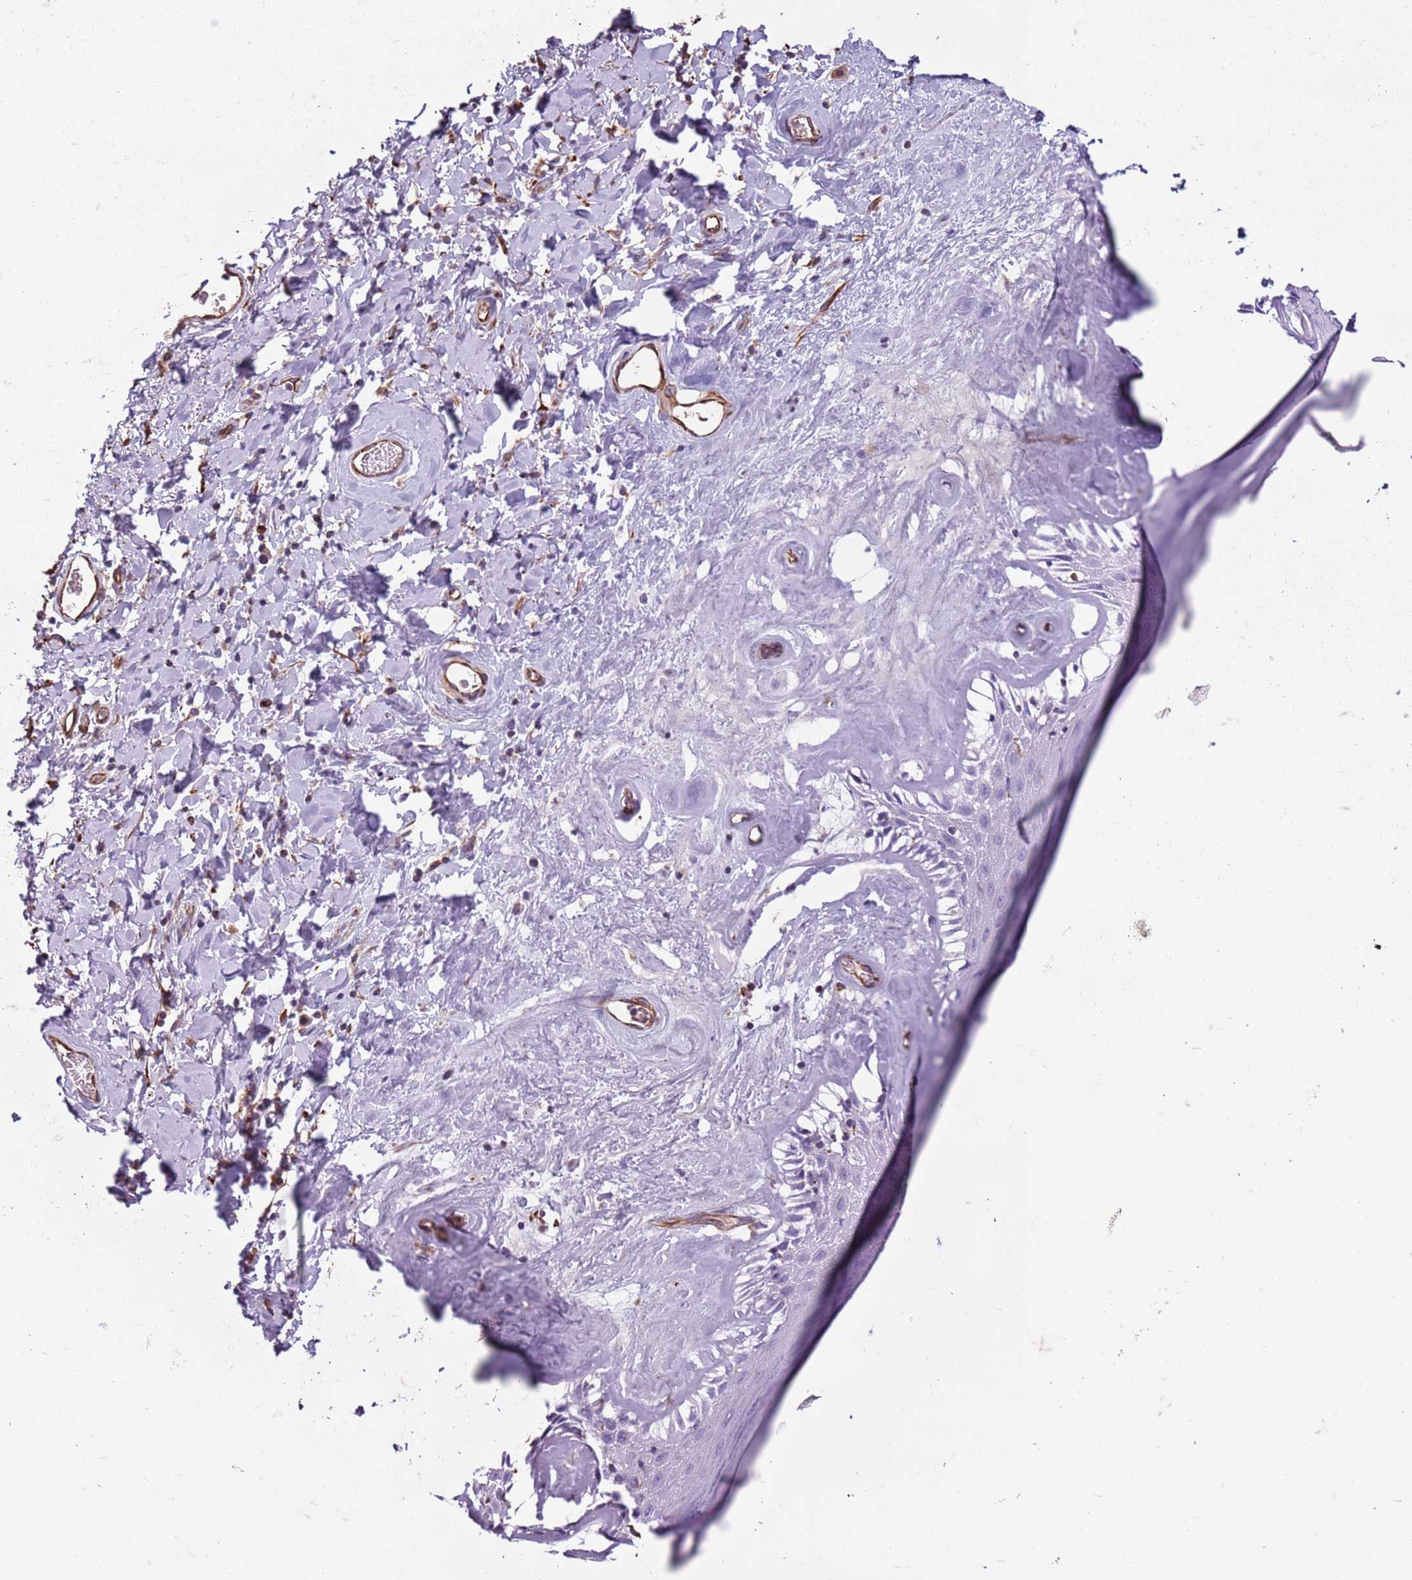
{"staining": {"intensity": "strong", "quantity": "<25%", "location": "cytoplasmic/membranous"}, "tissue": "skin", "cell_type": "Epidermal cells", "image_type": "normal", "snomed": [{"axis": "morphology", "description": "Normal tissue, NOS"}, {"axis": "morphology", "description": "Inflammation, NOS"}, {"axis": "topography", "description": "Vulva"}], "caption": "Immunohistochemistry image of normal human skin stained for a protein (brown), which exhibits medium levels of strong cytoplasmic/membranous staining in approximately <25% of epidermal cells.", "gene": "TAS2R38", "patient": {"sex": "female", "age": 86}}